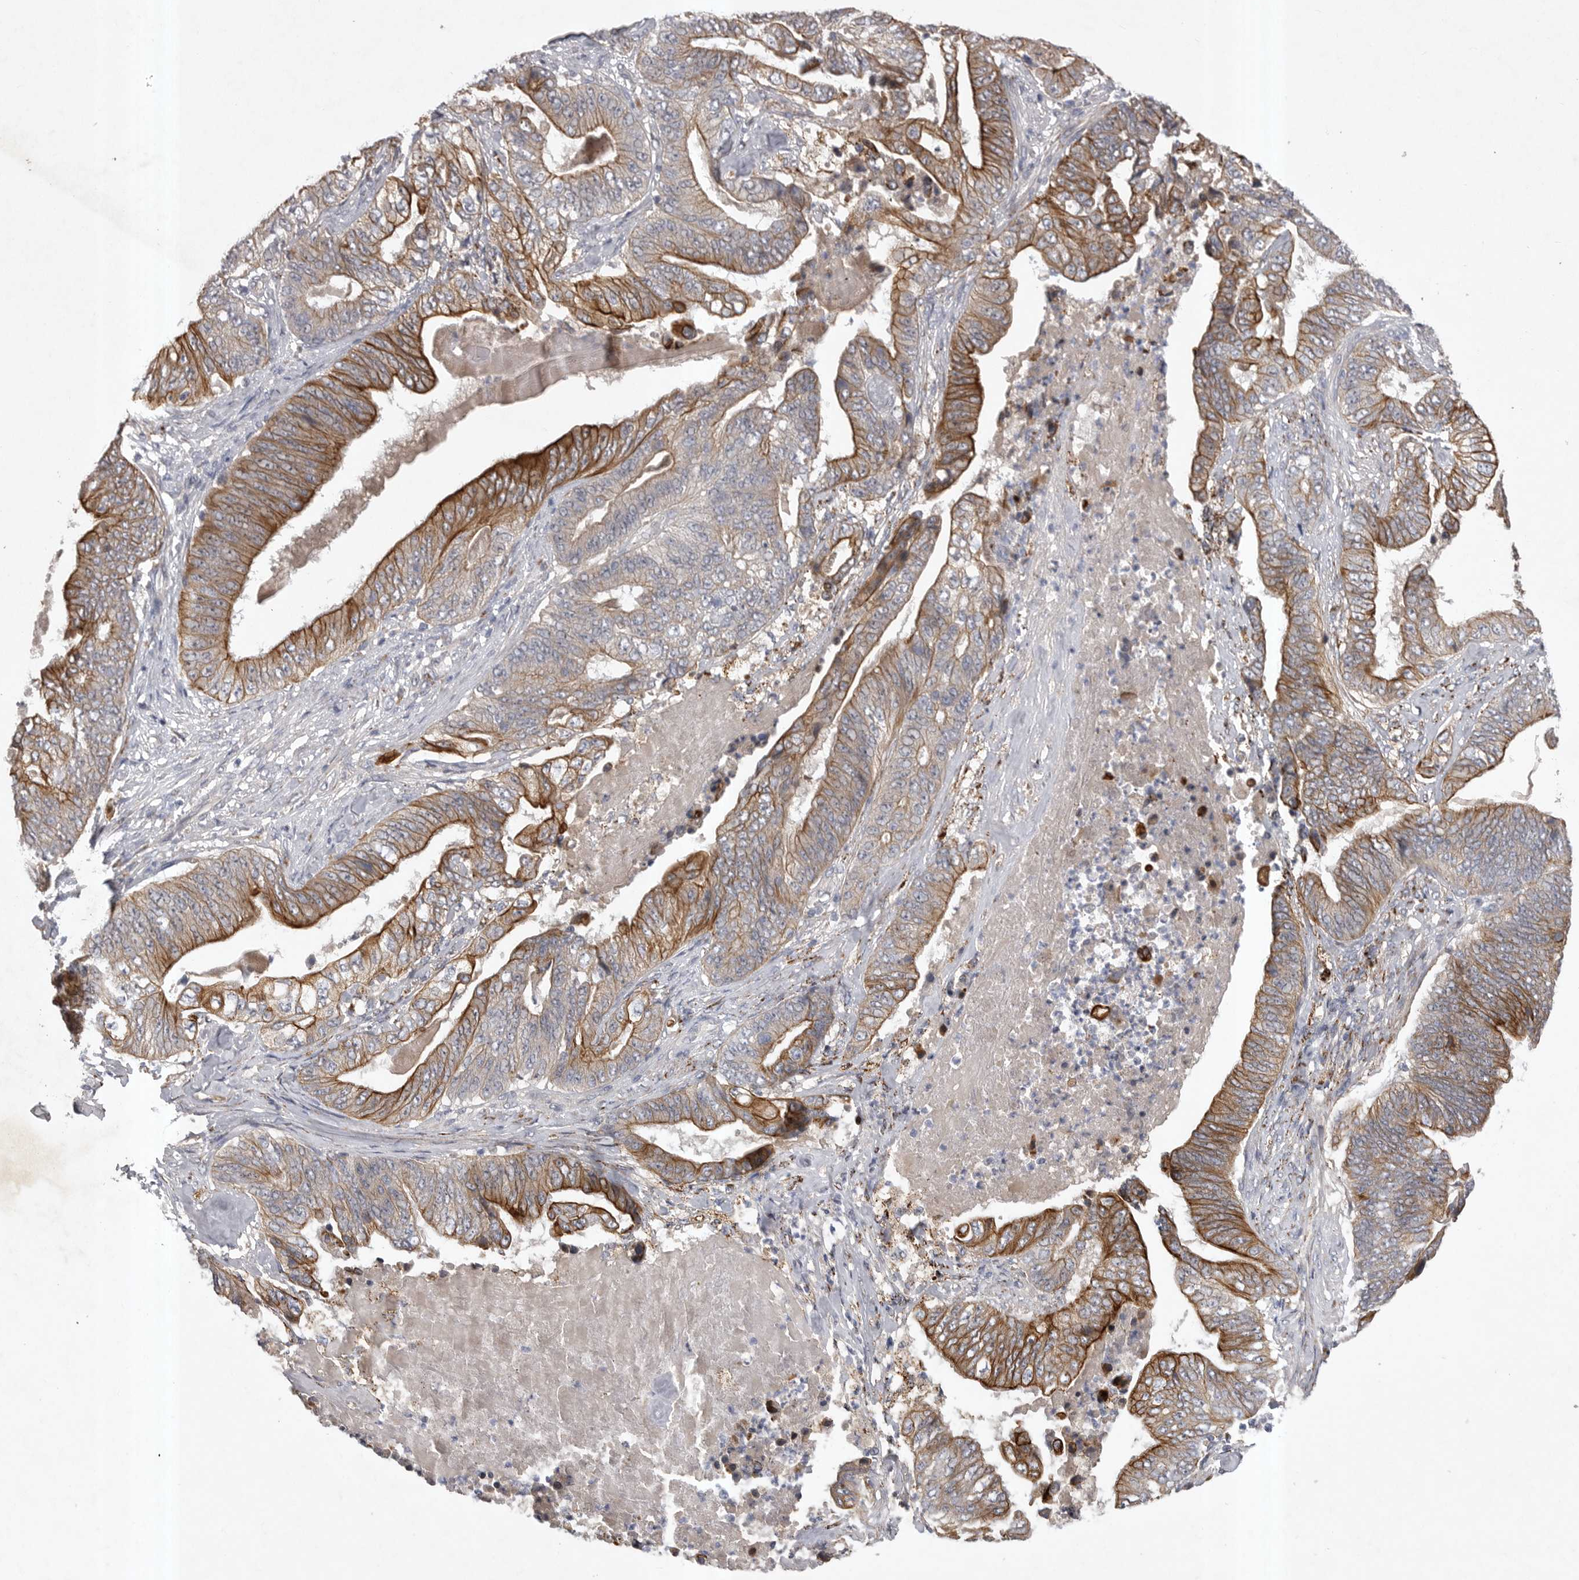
{"staining": {"intensity": "strong", "quantity": ">75%", "location": "cytoplasmic/membranous"}, "tissue": "stomach cancer", "cell_type": "Tumor cells", "image_type": "cancer", "snomed": [{"axis": "morphology", "description": "Adenocarcinoma, NOS"}, {"axis": "topography", "description": "Stomach"}], "caption": "Immunohistochemical staining of stomach adenocarcinoma displays high levels of strong cytoplasmic/membranous protein positivity in approximately >75% of tumor cells. (DAB = brown stain, brightfield microscopy at high magnification).", "gene": "DHDDS", "patient": {"sex": "female", "age": 73}}